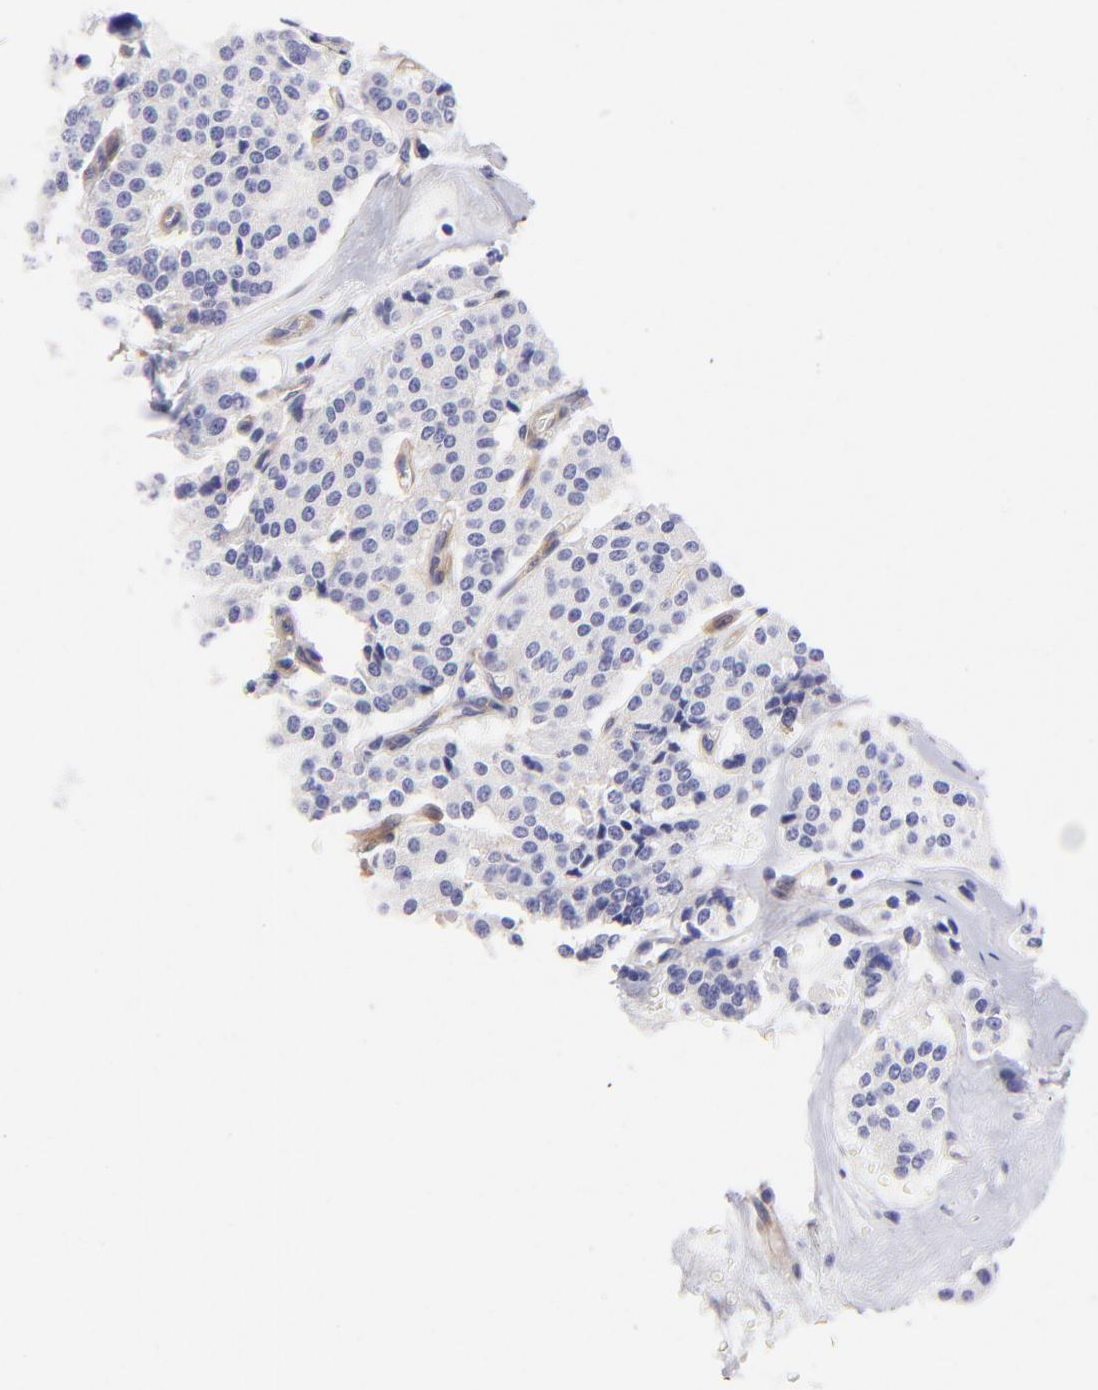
{"staining": {"intensity": "negative", "quantity": "none", "location": "none"}, "tissue": "carcinoid", "cell_type": "Tumor cells", "image_type": "cancer", "snomed": [{"axis": "morphology", "description": "Carcinoid, malignant, NOS"}, {"axis": "topography", "description": "Bronchus"}], "caption": "Immunohistochemistry (IHC) micrograph of carcinoid (malignant) stained for a protein (brown), which shows no positivity in tumor cells.", "gene": "PPFIBP1", "patient": {"sex": "male", "age": 55}}